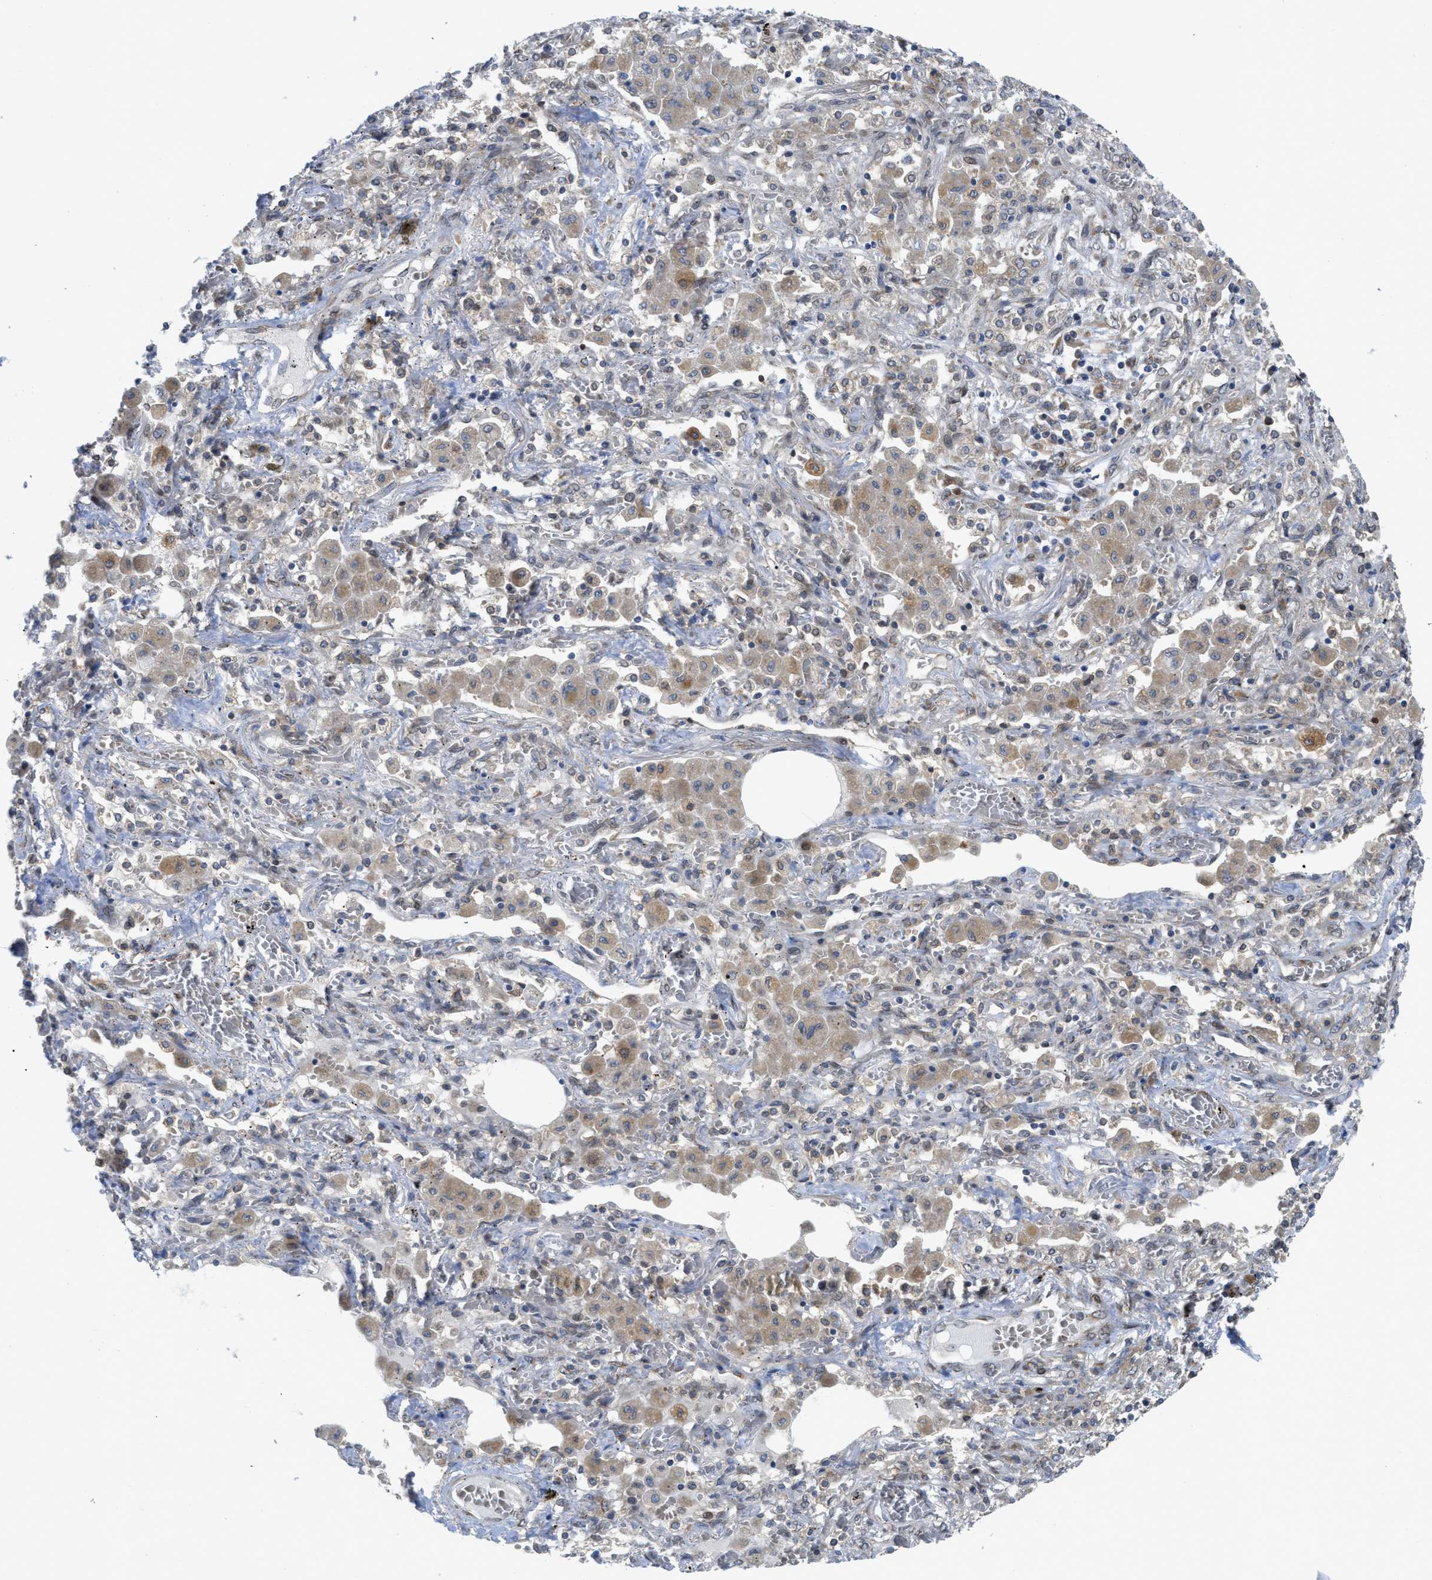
{"staining": {"intensity": "negative", "quantity": "none", "location": "none"}, "tissue": "lung cancer", "cell_type": "Tumor cells", "image_type": "cancer", "snomed": [{"axis": "morphology", "description": "Squamous cell carcinoma, NOS"}, {"axis": "topography", "description": "Lung"}], "caption": "Photomicrograph shows no protein expression in tumor cells of lung cancer tissue.", "gene": "EIF2AK3", "patient": {"sex": "female", "age": 47}}